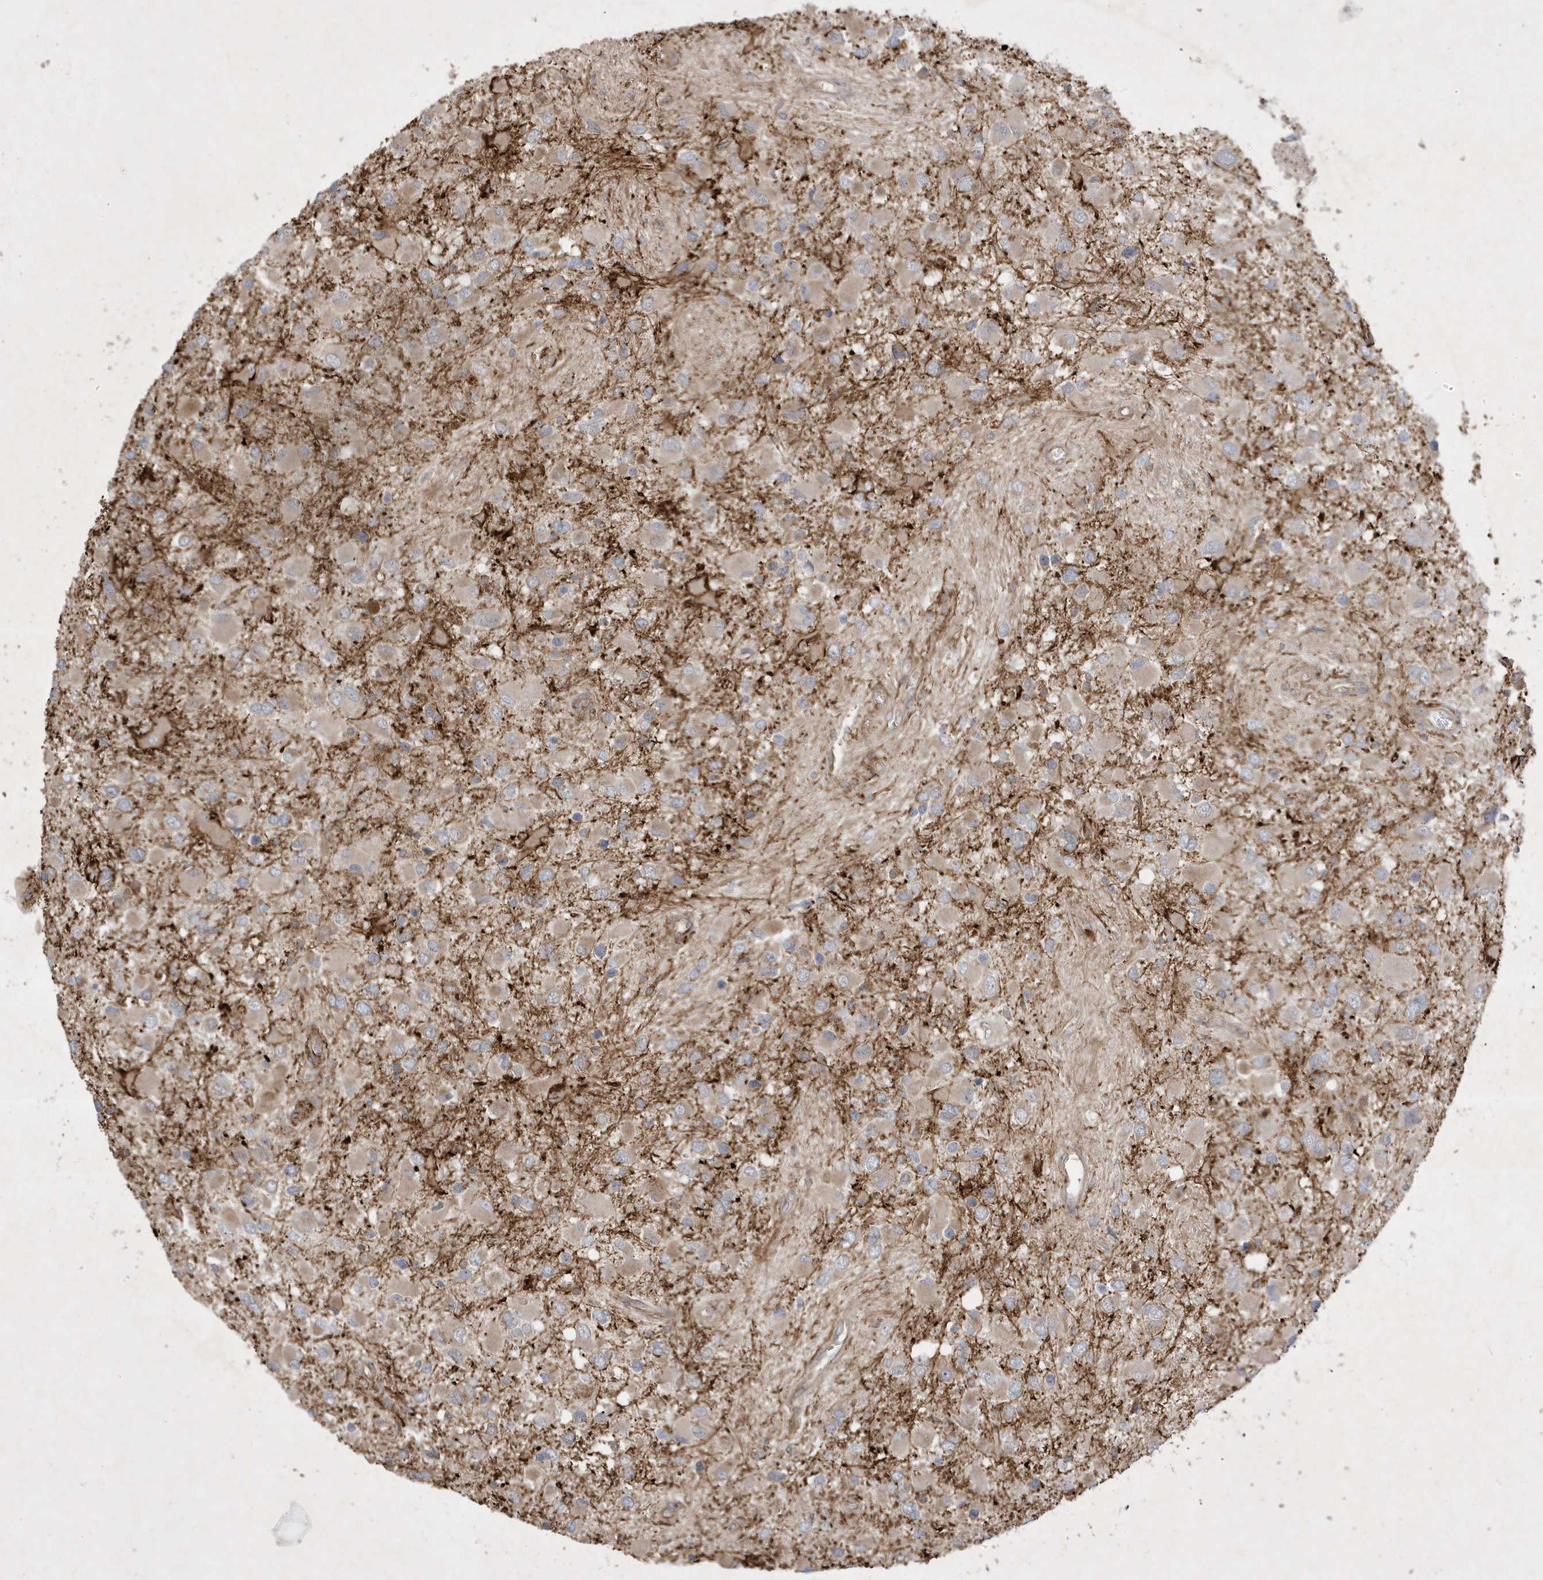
{"staining": {"intensity": "weak", "quantity": "25%-75%", "location": "cytoplasmic/membranous"}, "tissue": "glioma", "cell_type": "Tumor cells", "image_type": "cancer", "snomed": [{"axis": "morphology", "description": "Glioma, malignant, High grade"}, {"axis": "topography", "description": "Brain"}], "caption": "Immunohistochemistry photomicrograph of human malignant glioma (high-grade) stained for a protein (brown), which exhibits low levels of weak cytoplasmic/membranous staining in approximately 25%-75% of tumor cells.", "gene": "IFT57", "patient": {"sex": "male", "age": 53}}